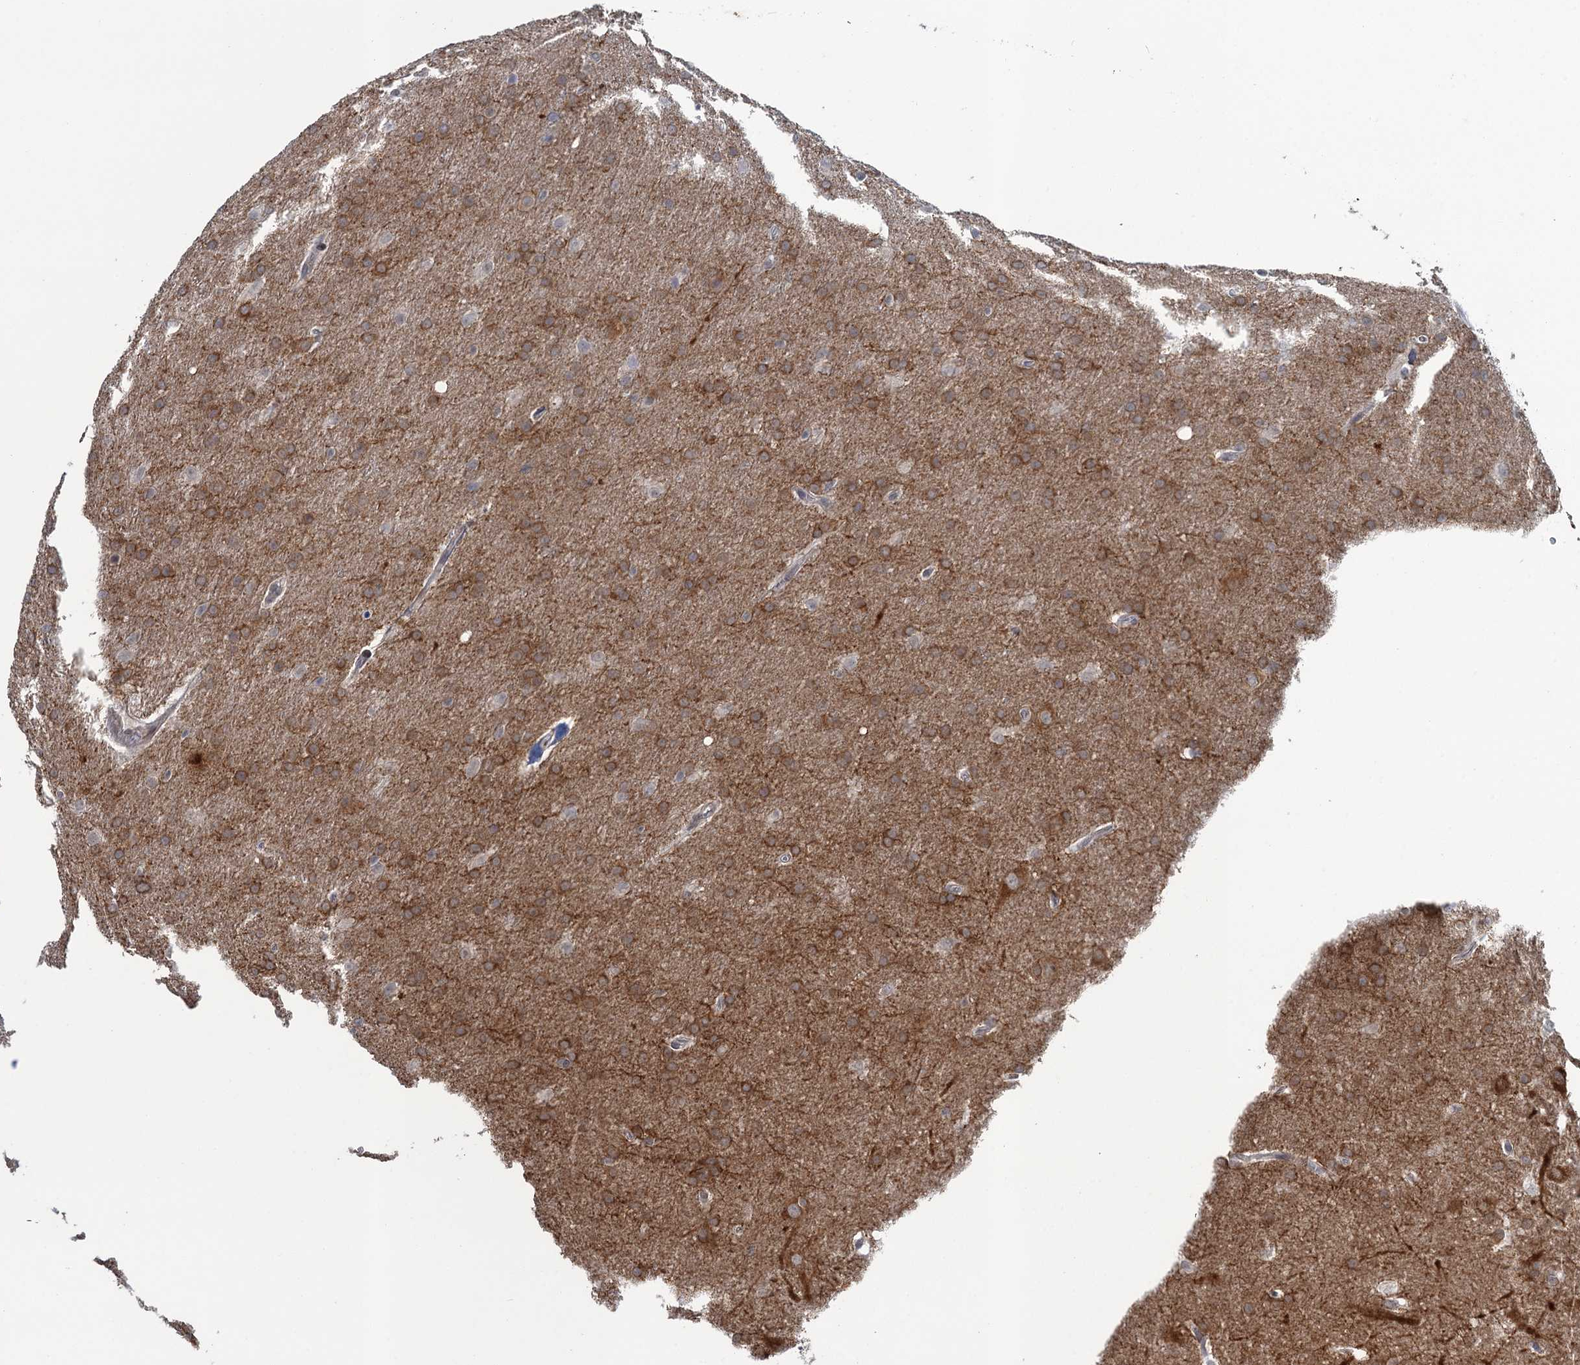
{"staining": {"intensity": "moderate", "quantity": ">75%", "location": "cytoplasmic/membranous"}, "tissue": "glioma", "cell_type": "Tumor cells", "image_type": "cancer", "snomed": [{"axis": "morphology", "description": "Glioma, malignant, Low grade"}, {"axis": "topography", "description": "Brain"}], "caption": "Malignant glioma (low-grade) was stained to show a protein in brown. There is medium levels of moderate cytoplasmic/membranous expression in approximately >75% of tumor cells. Ihc stains the protein of interest in brown and the nuclei are stained blue.", "gene": "MRFAP1", "patient": {"sex": "female", "age": 32}}